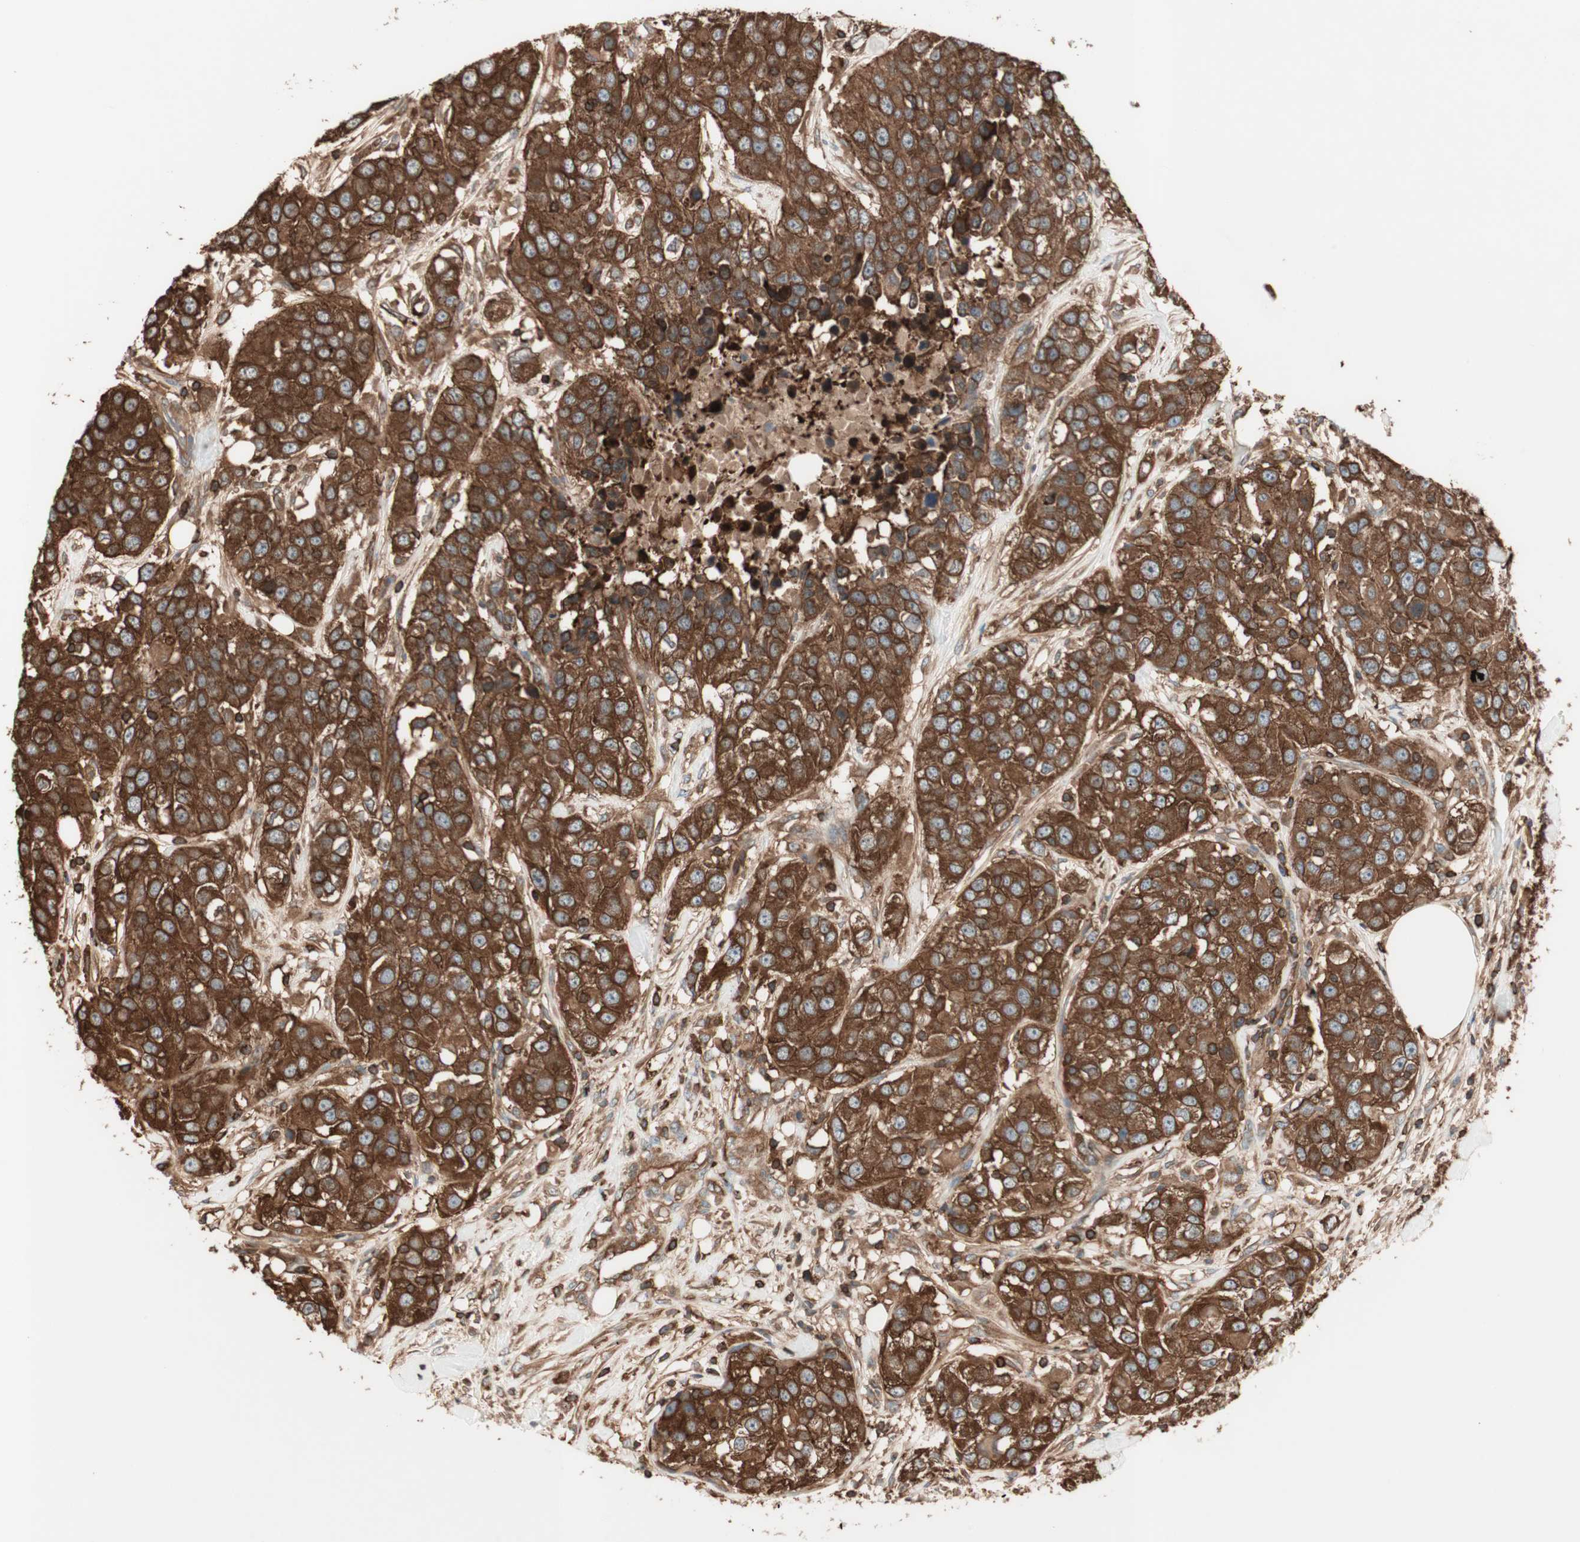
{"staining": {"intensity": "strong", "quantity": ">75%", "location": "cytoplasmic/membranous"}, "tissue": "urothelial cancer", "cell_type": "Tumor cells", "image_type": "cancer", "snomed": [{"axis": "morphology", "description": "Urothelial carcinoma, High grade"}, {"axis": "topography", "description": "Urinary bladder"}], "caption": "Tumor cells show high levels of strong cytoplasmic/membranous expression in approximately >75% of cells in urothelial cancer.", "gene": "TCP11L1", "patient": {"sex": "female", "age": 80}}